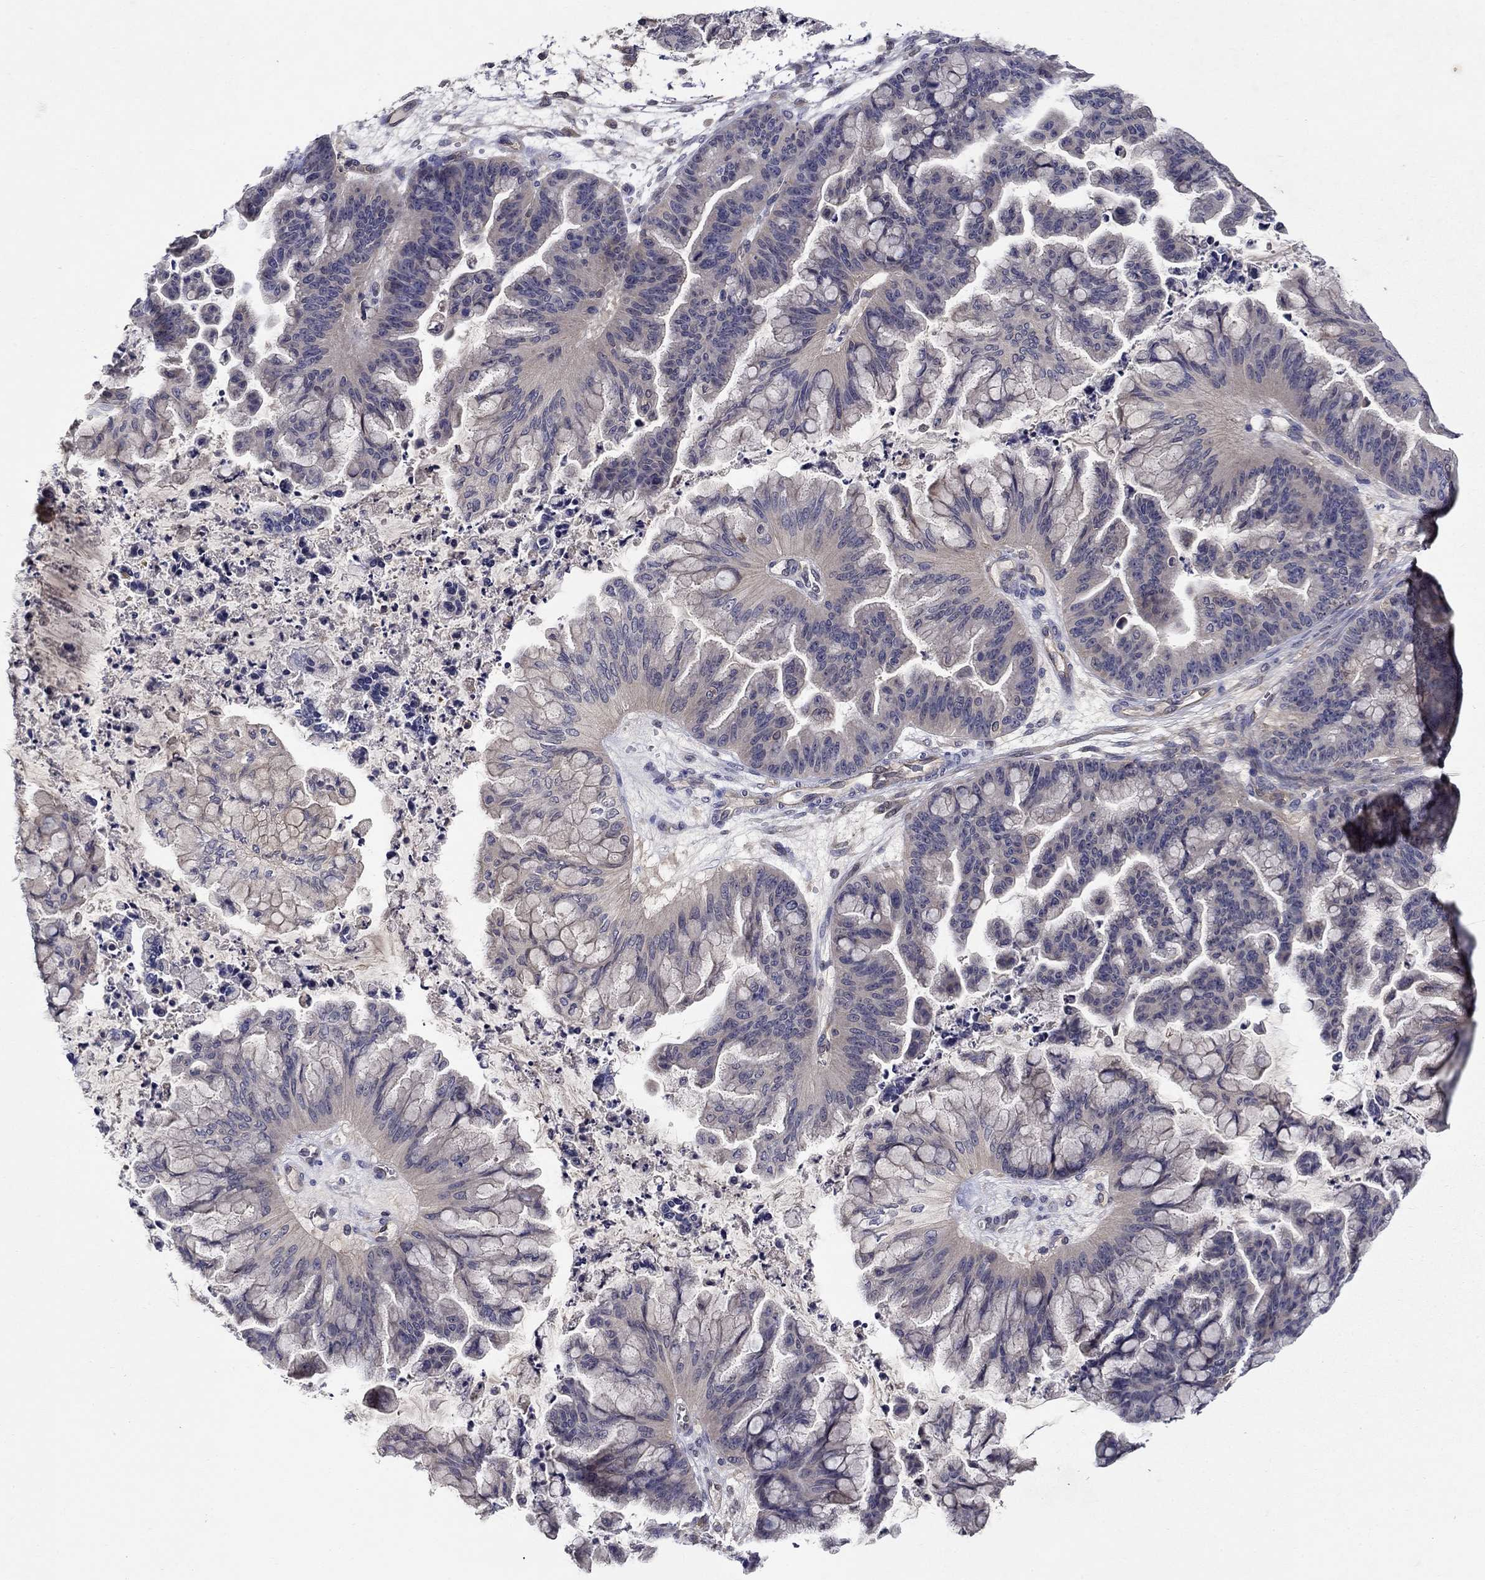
{"staining": {"intensity": "negative", "quantity": "none", "location": "none"}, "tissue": "ovarian cancer", "cell_type": "Tumor cells", "image_type": "cancer", "snomed": [{"axis": "morphology", "description": "Cystadenocarcinoma, mucinous, NOS"}, {"axis": "topography", "description": "Ovary"}], "caption": "A photomicrograph of human mucinous cystadenocarcinoma (ovarian) is negative for staining in tumor cells. Brightfield microscopy of immunohistochemistry stained with DAB (3,3'-diaminobenzidine) (brown) and hematoxylin (blue), captured at high magnification.", "gene": "GLTP", "patient": {"sex": "female", "age": 67}}